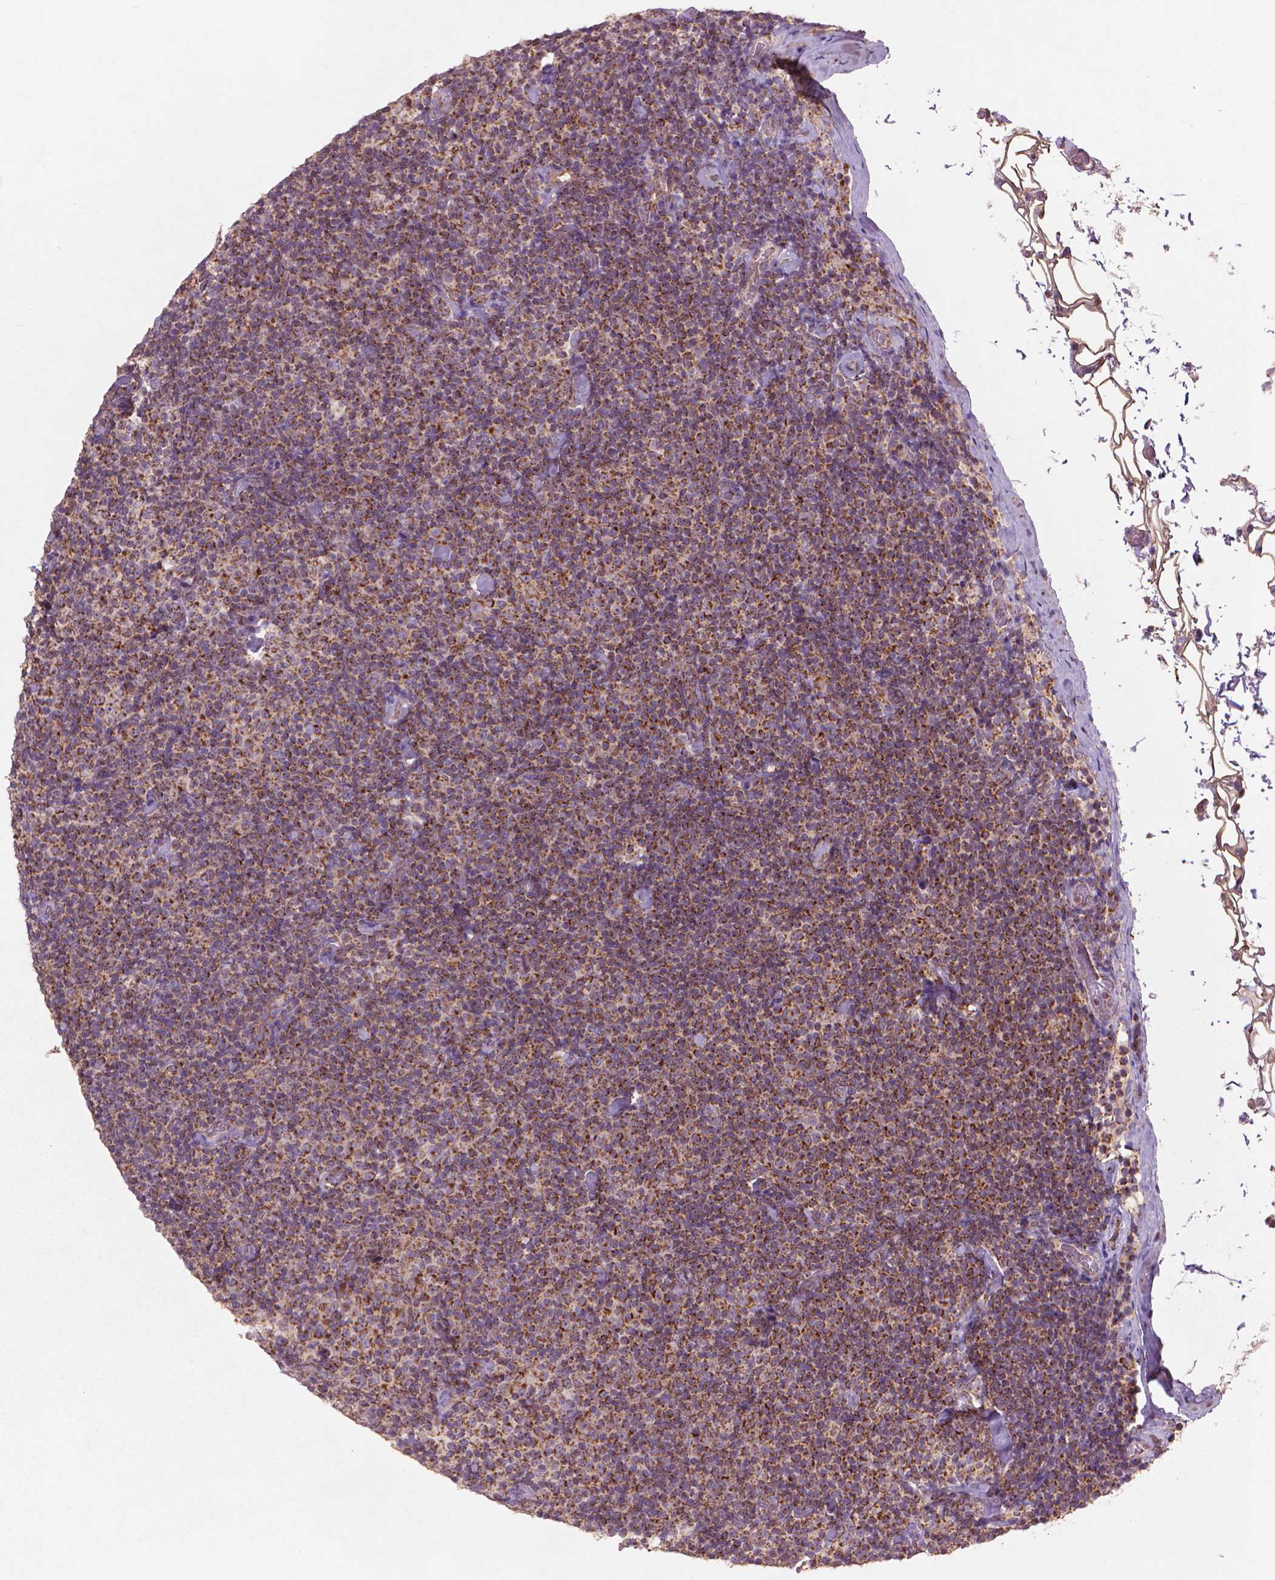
{"staining": {"intensity": "strong", "quantity": "25%-75%", "location": "cytoplasmic/membranous"}, "tissue": "lymphoma", "cell_type": "Tumor cells", "image_type": "cancer", "snomed": [{"axis": "morphology", "description": "Malignant lymphoma, non-Hodgkin's type, Low grade"}, {"axis": "topography", "description": "Lymph node"}], "caption": "Protein staining of lymphoma tissue shows strong cytoplasmic/membranous expression in approximately 25%-75% of tumor cells.", "gene": "NLRX1", "patient": {"sex": "male", "age": 81}}